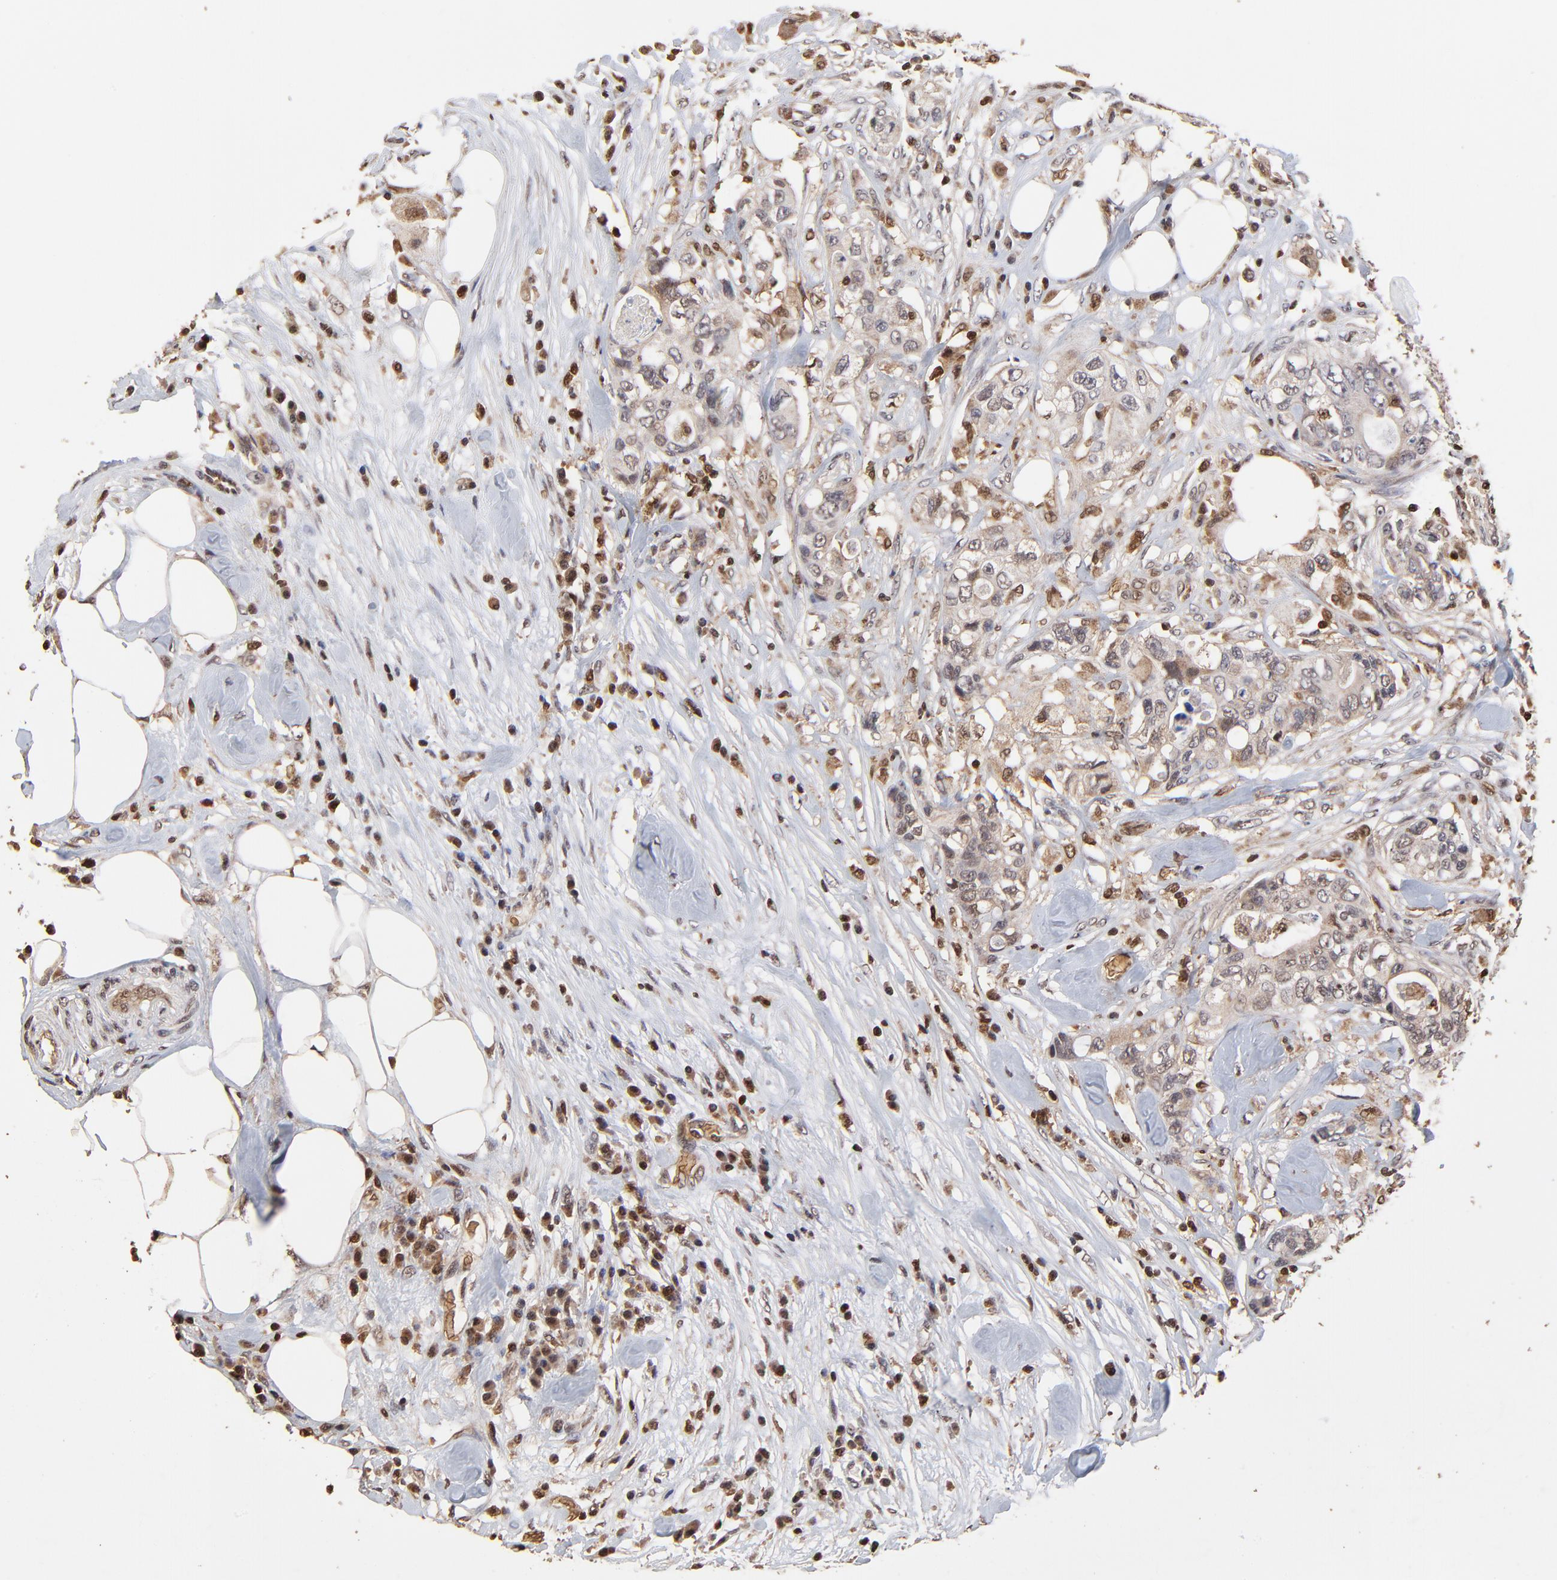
{"staining": {"intensity": "weak", "quantity": ">75%", "location": "cytoplasmic/membranous"}, "tissue": "colorectal cancer", "cell_type": "Tumor cells", "image_type": "cancer", "snomed": [{"axis": "morphology", "description": "Adenocarcinoma, NOS"}, {"axis": "topography", "description": "Rectum"}], "caption": "Adenocarcinoma (colorectal) tissue displays weak cytoplasmic/membranous expression in about >75% of tumor cells", "gene": "CASP1", "patient": {"sex": "female", "age": 57}}